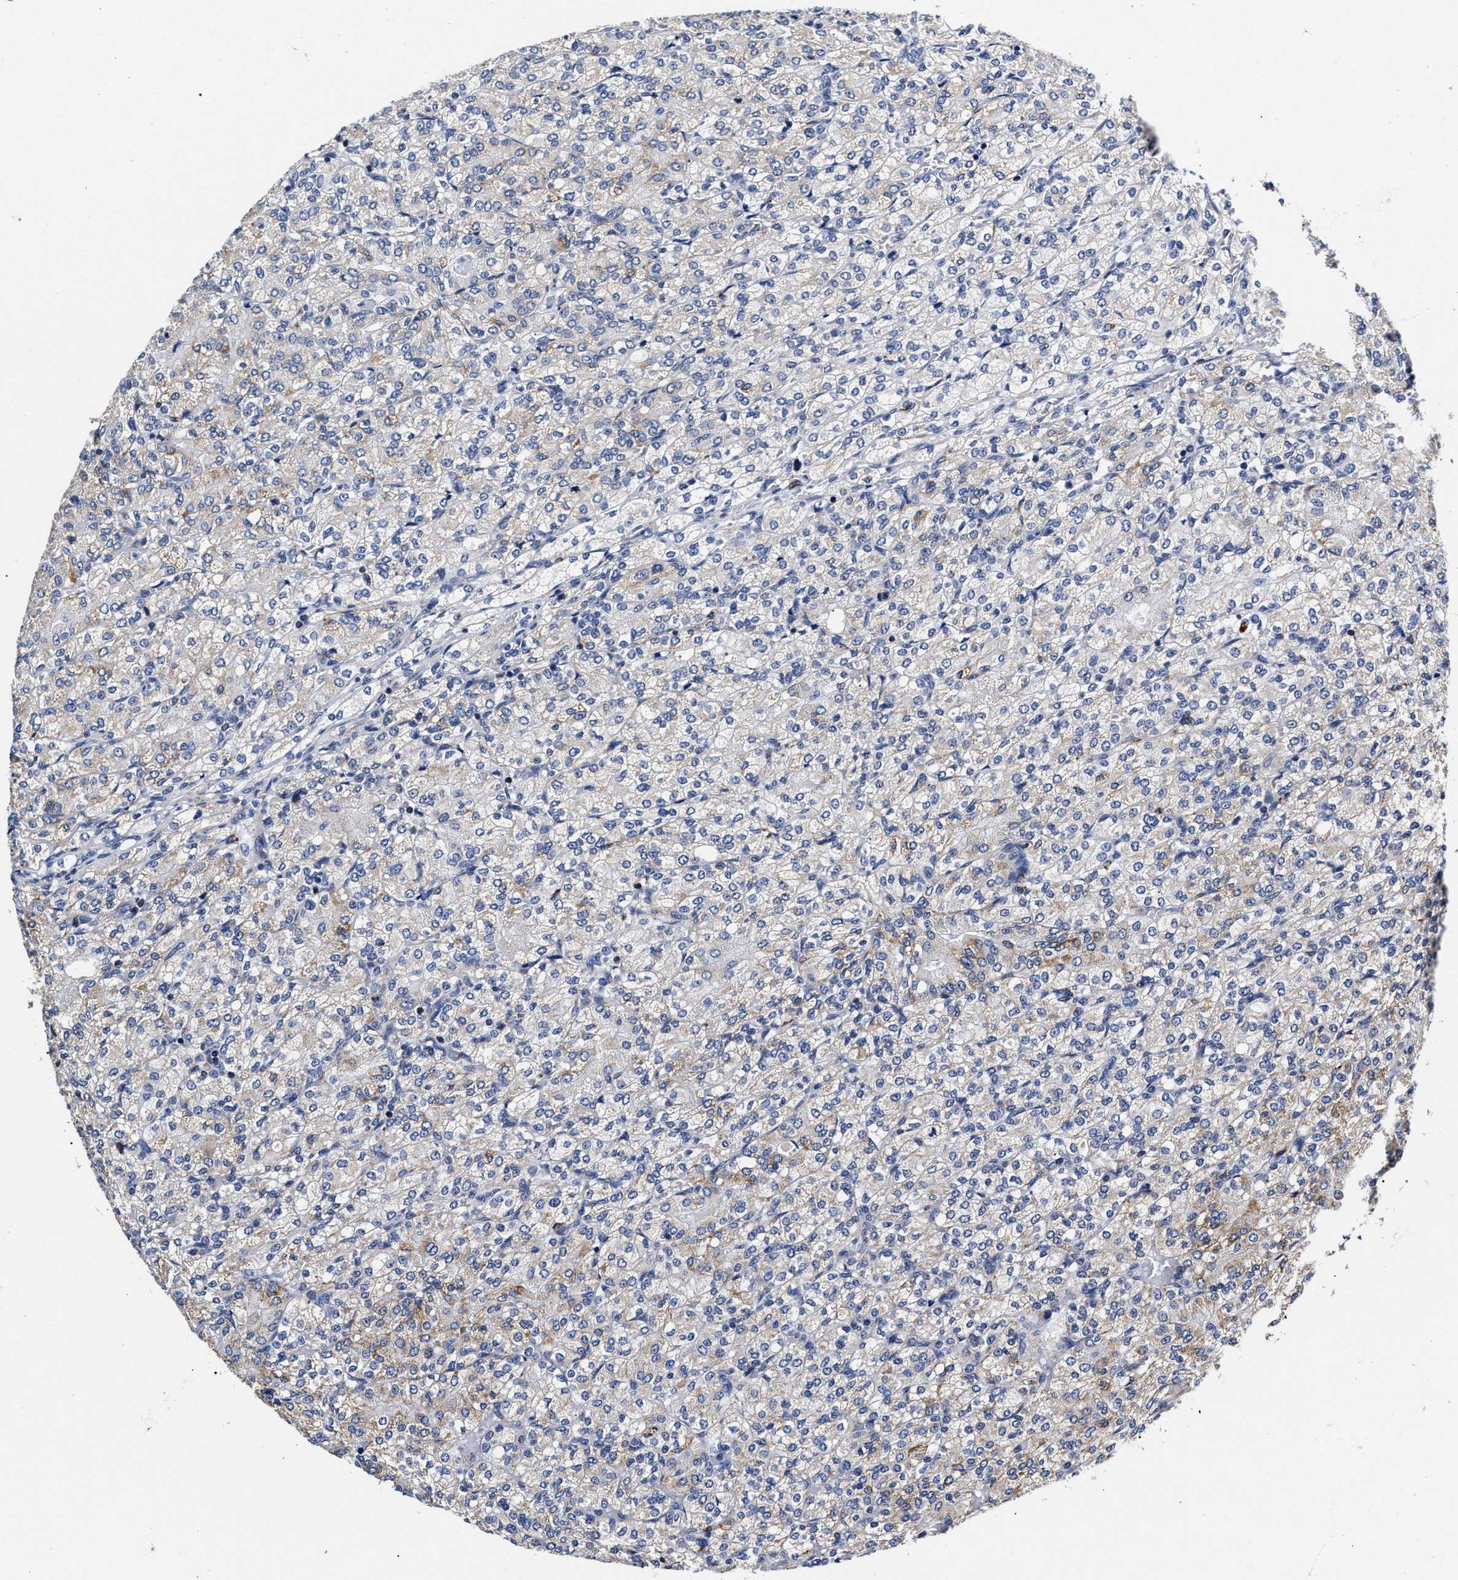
{"staining": {"intensity": "moderate", "quantity": "<25%", "location": "cytoplasmic/membranous"}, "tissue": "renal cancer", "cell_type": "Tumor cells", "image_type": "cancer", "snomed": [{"axis": "morphology", "description": "Adenocarcinoma, NOS"}, {"axis": "topography", "description": "Kidney"}], "caption": "Protein expression analysis of renal cancer displays moderate cytoplasmic/membranous staining in about <25% of tumor cells.", "gene": "HINT2", "patient": {"sex": "male", "age": 77}}